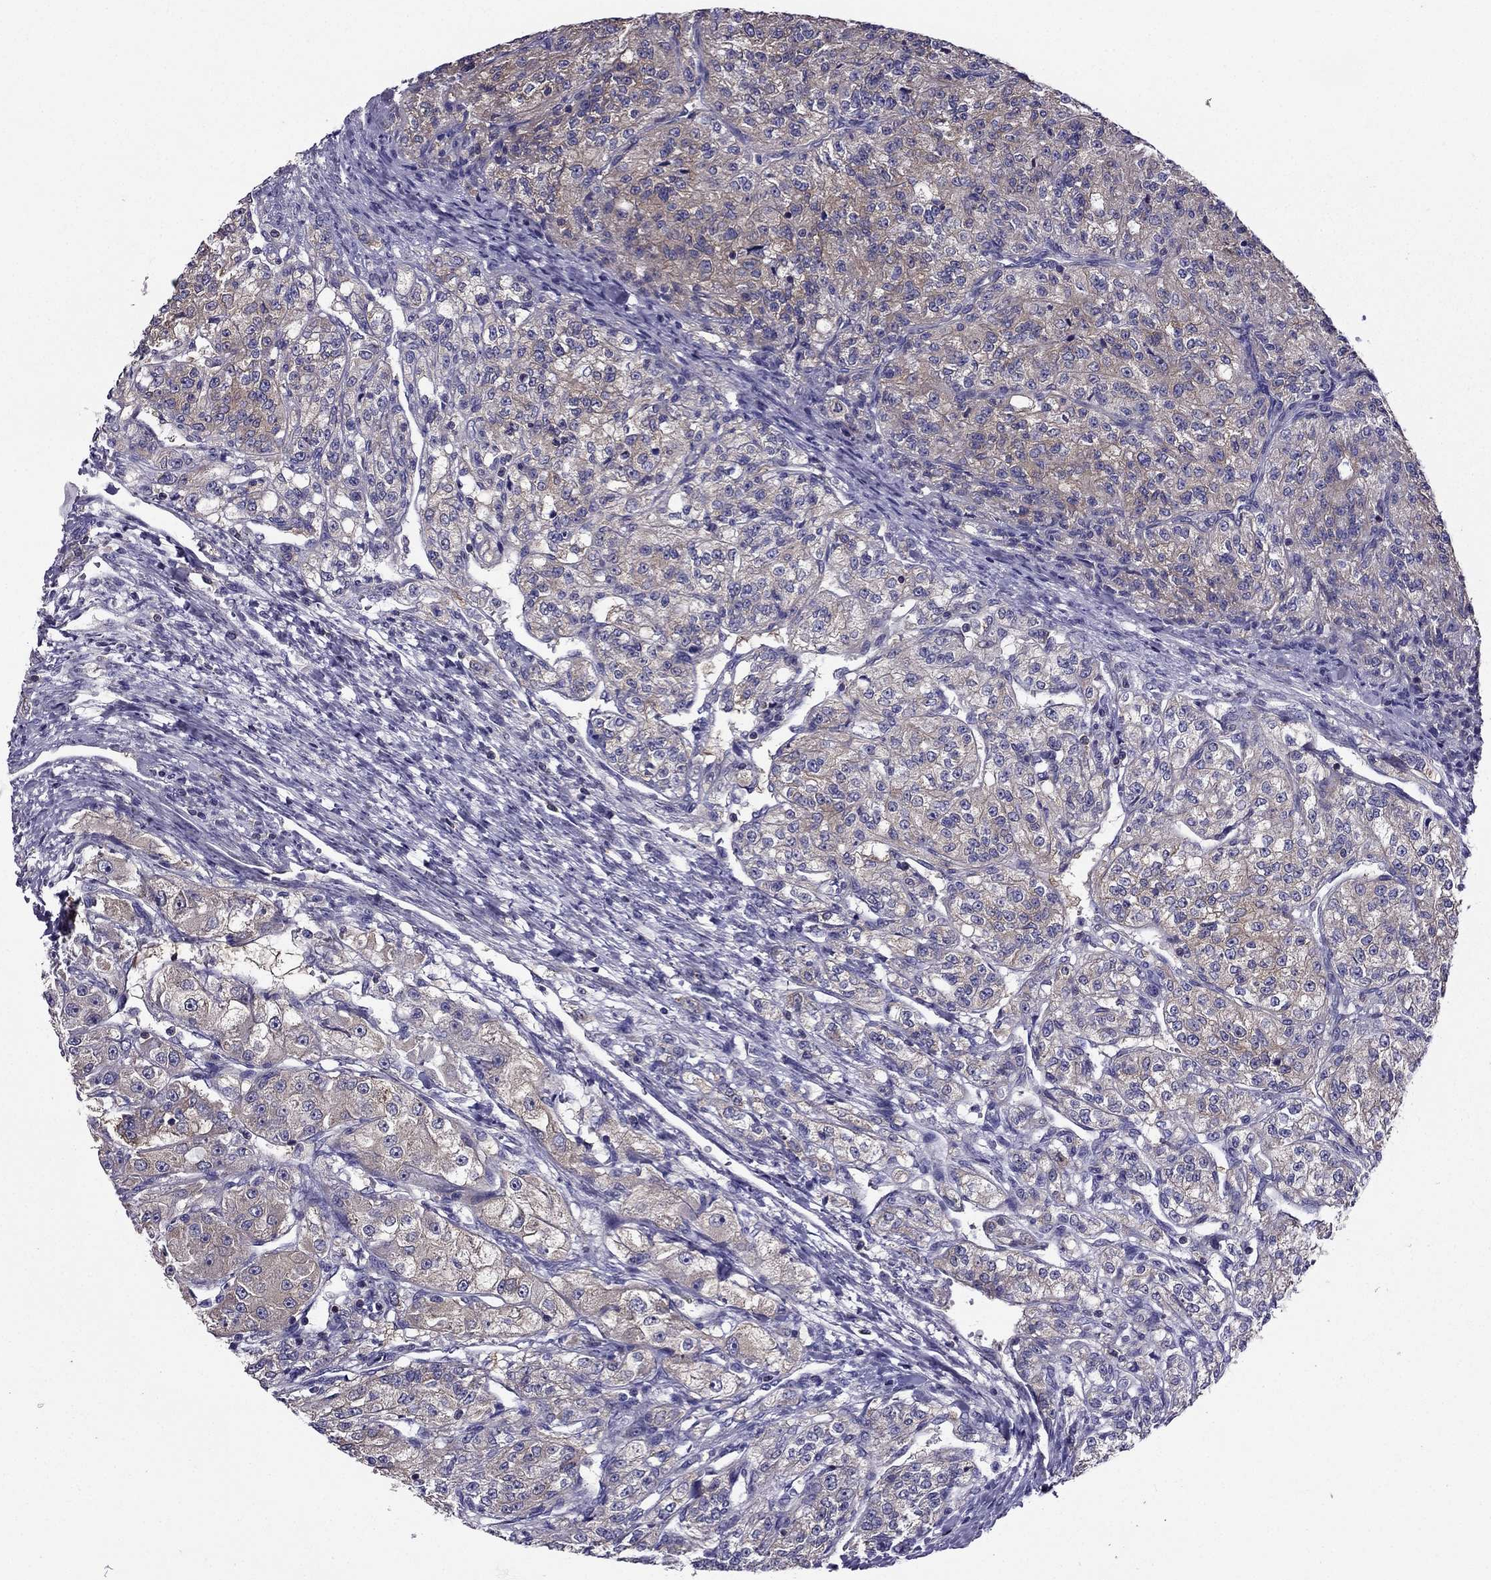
{"staining": {"intensity": "weak", "quantity": "<25%", "location": "cytoplasmic/membranous"}, "tissue": "renal cancer", "cell_type": "Tumor cells", "image_type": "cancer", "snomed": [{"axis": "morphology", "description": "Adenocarcinoma, NOS"}, {"axis": "topography", "description": "Kidney"}], "caption": "DAB (3,3'-diaminobenzidine) immunohistochemical staining of human renal adenocarcinoma exhibits no significant expression in tumor cells. (Immunohistochemistry (ihc), brightfield microscopy, high magnification).", "gene": "AAK1", "patient": {"sex": "female", "age": 63}}